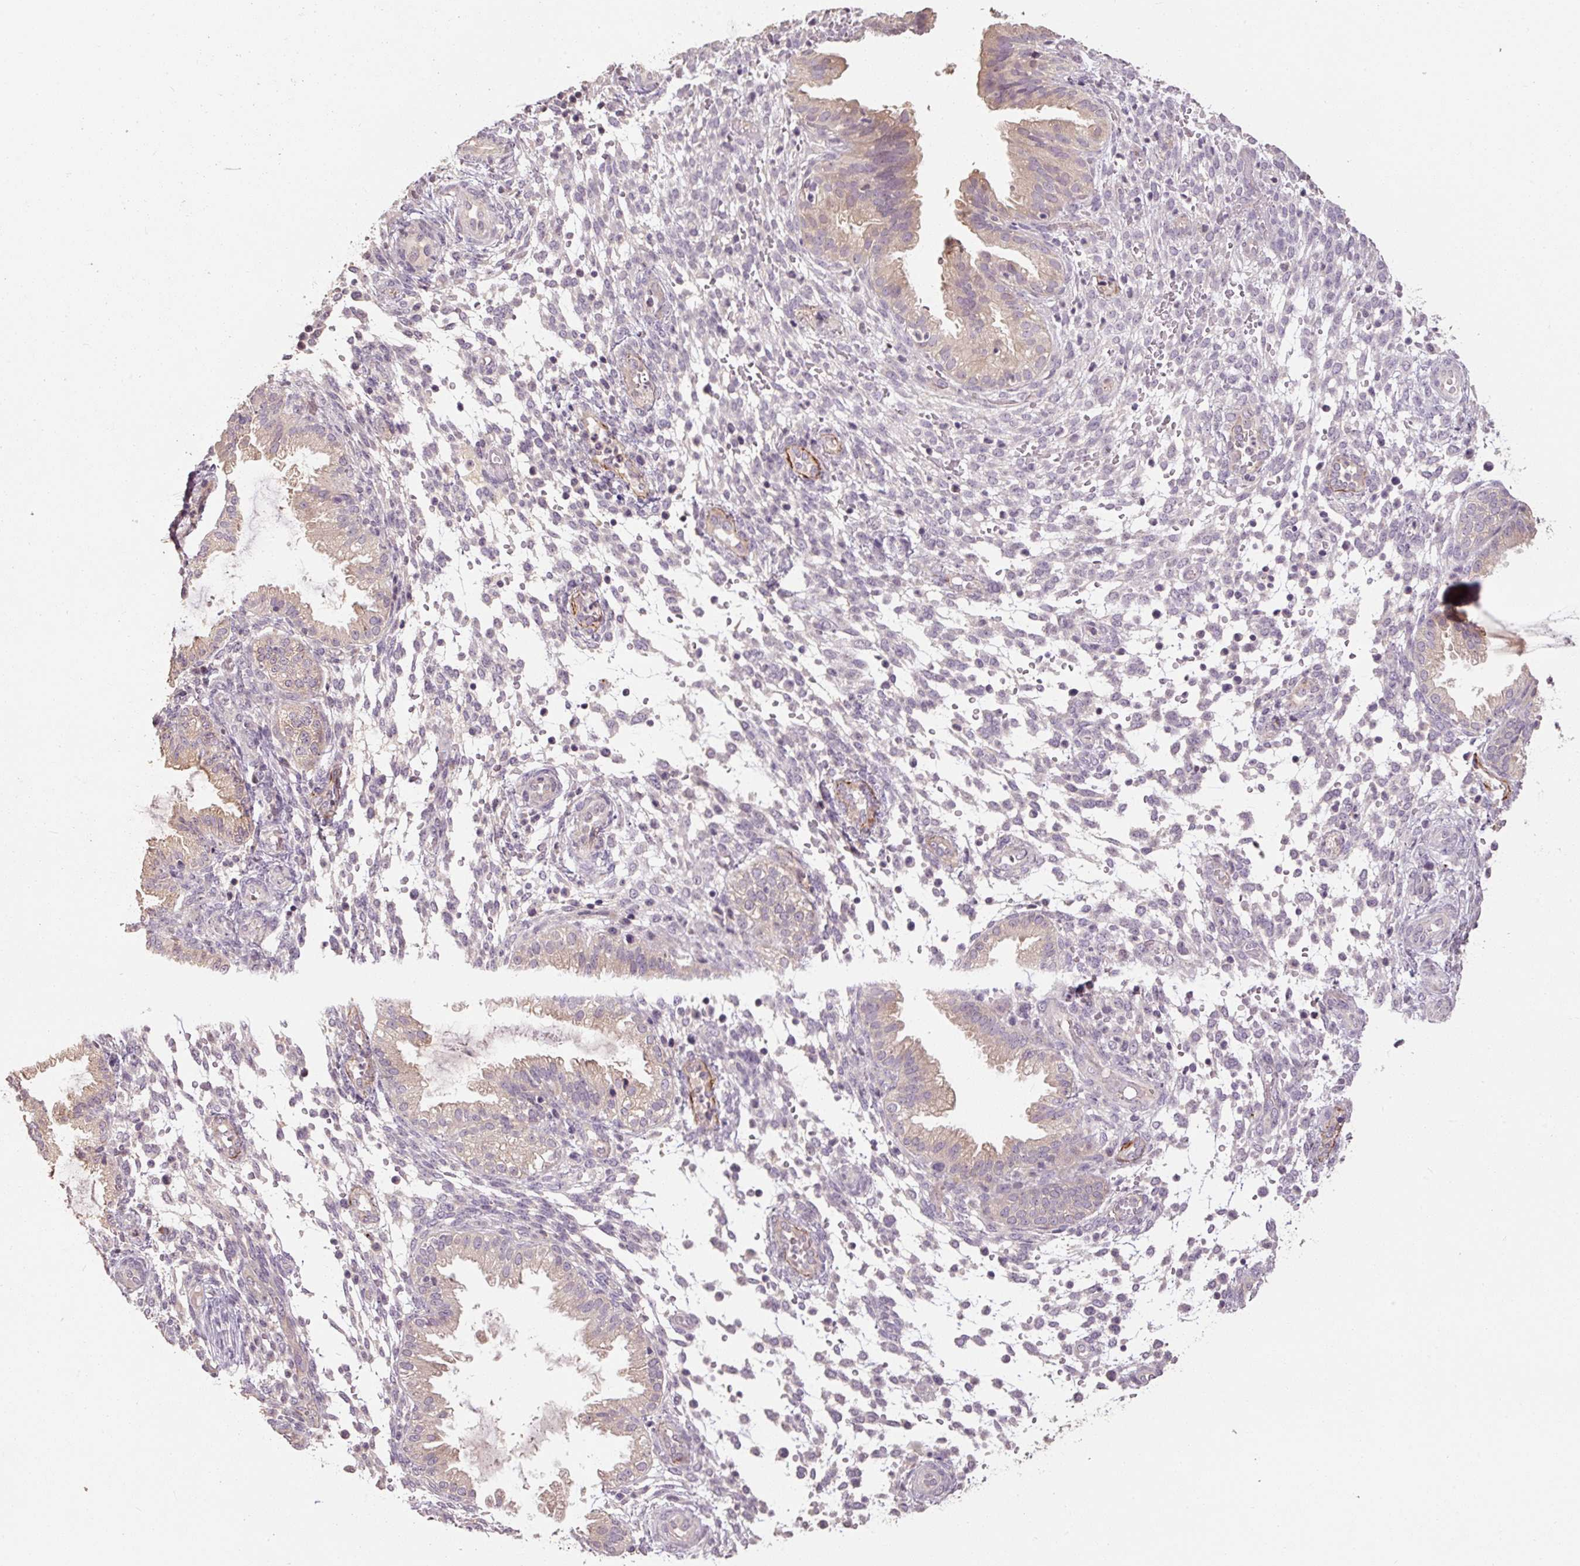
{"staining": {"intensity": "negative", "quantity": "none", "location": "none"}, "tissue": "endometrium", "cell_type": "Cells in endometrial stroma", "image_type": "normal", "snomed": [{"axis": "morphology", "description": "Normal tissue, NOS"}, {"axis": "topography", "description": "Endometrium"}], "caption": "Immunohistochemistry image of benign human endometrium stained for a protein (brown), which displays no staining in cells in endometrial stroma.", "gene": "CFAP65", "patient": {"sex": "female", "age": 33}}